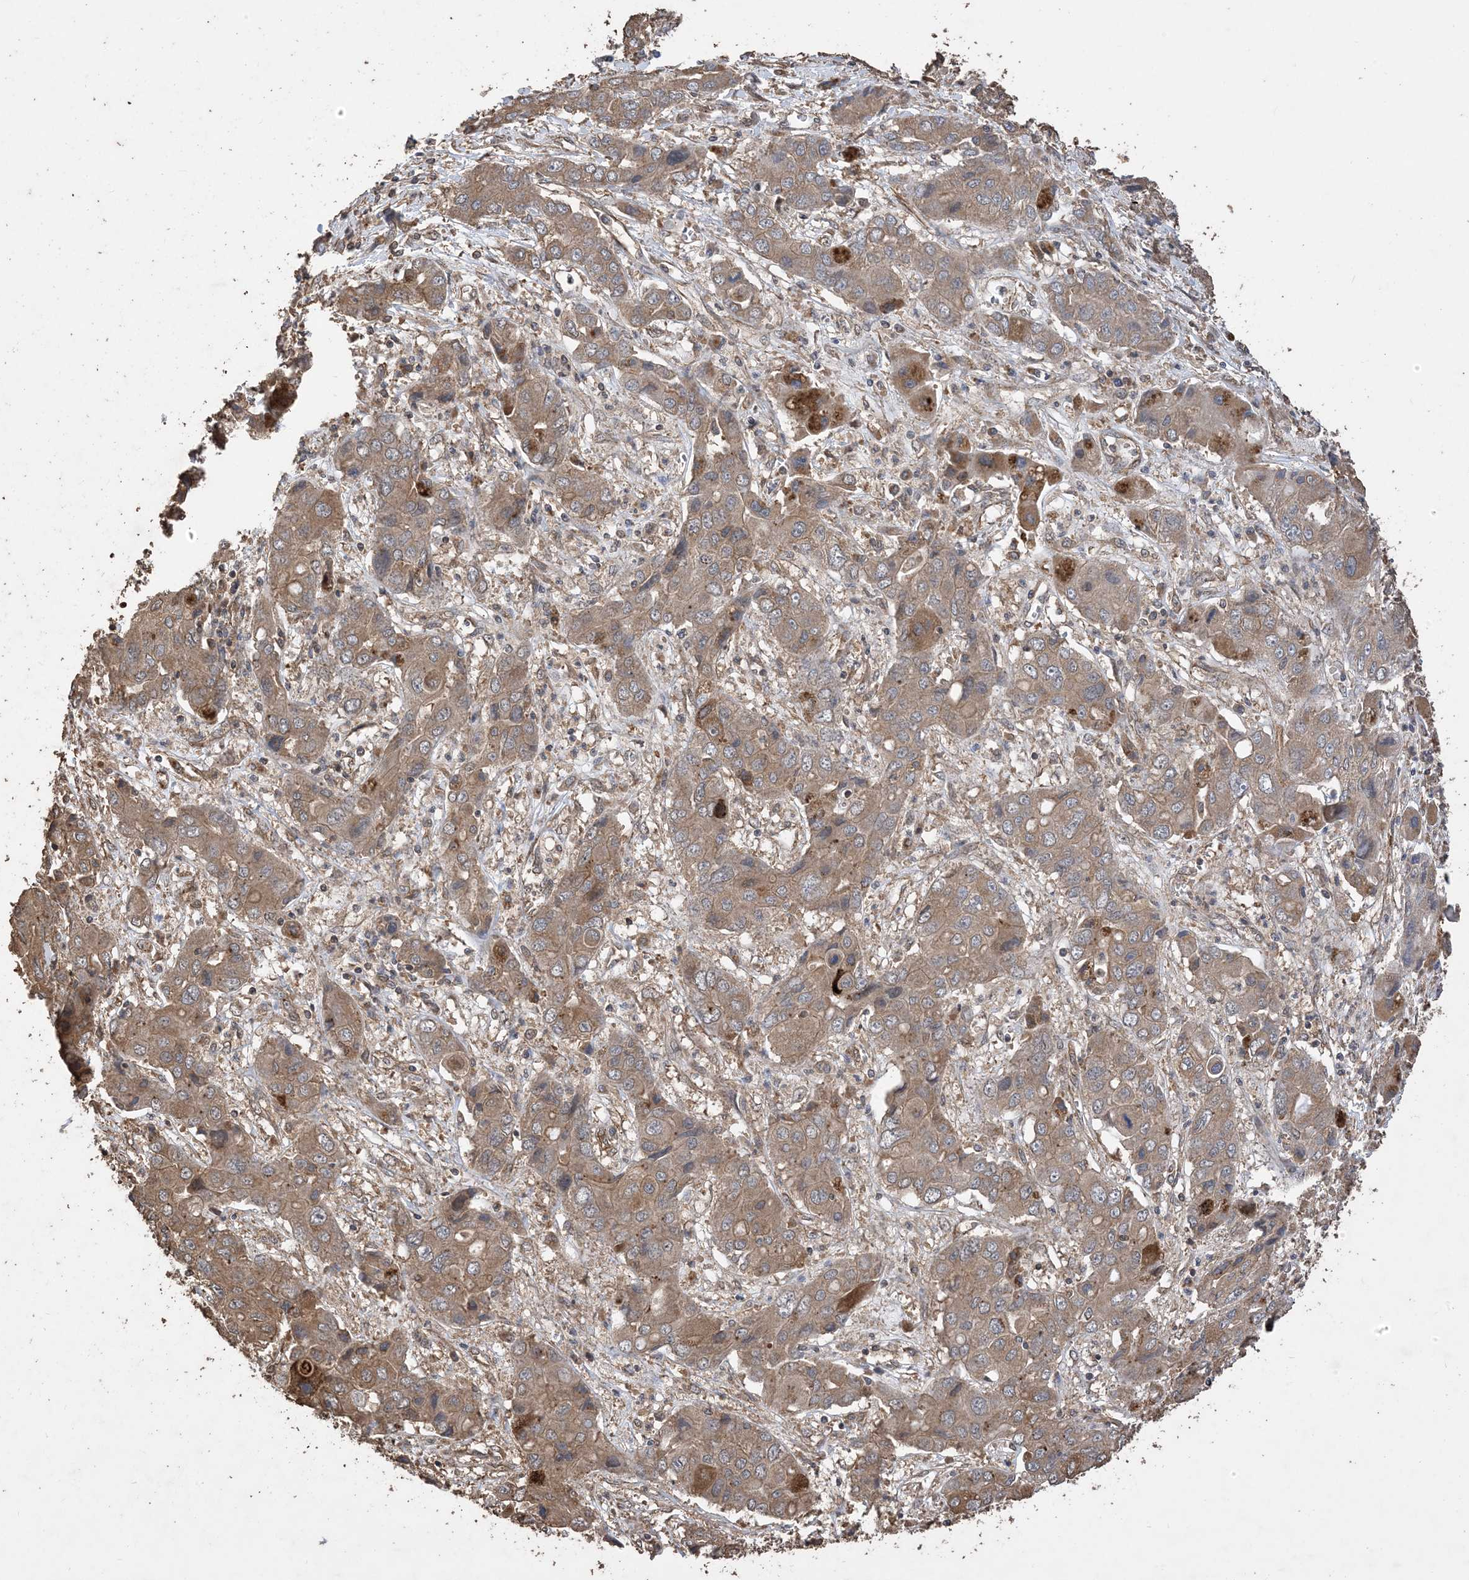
{"staining": {"intensity": "moderate", "quantity": ">75%", "location": "cytoplasmic/membranous"}, "tissue": "liver cancer", "cell_type": "Tumor cells", "image_type": "cancer", "snomed": [{"axis": "morphology", "description": "Cholangiocarcinoma"}, {"axis": "topography", "description": "Liver"}], "caption": "Tumor cells demonstrate moderate cytoplasmic/membranous expression in about >75% of cells in liver cholangiocarcinoma.", "gene": "ZKSCAN5", "patient": {"sex": "male", "age": 67}}